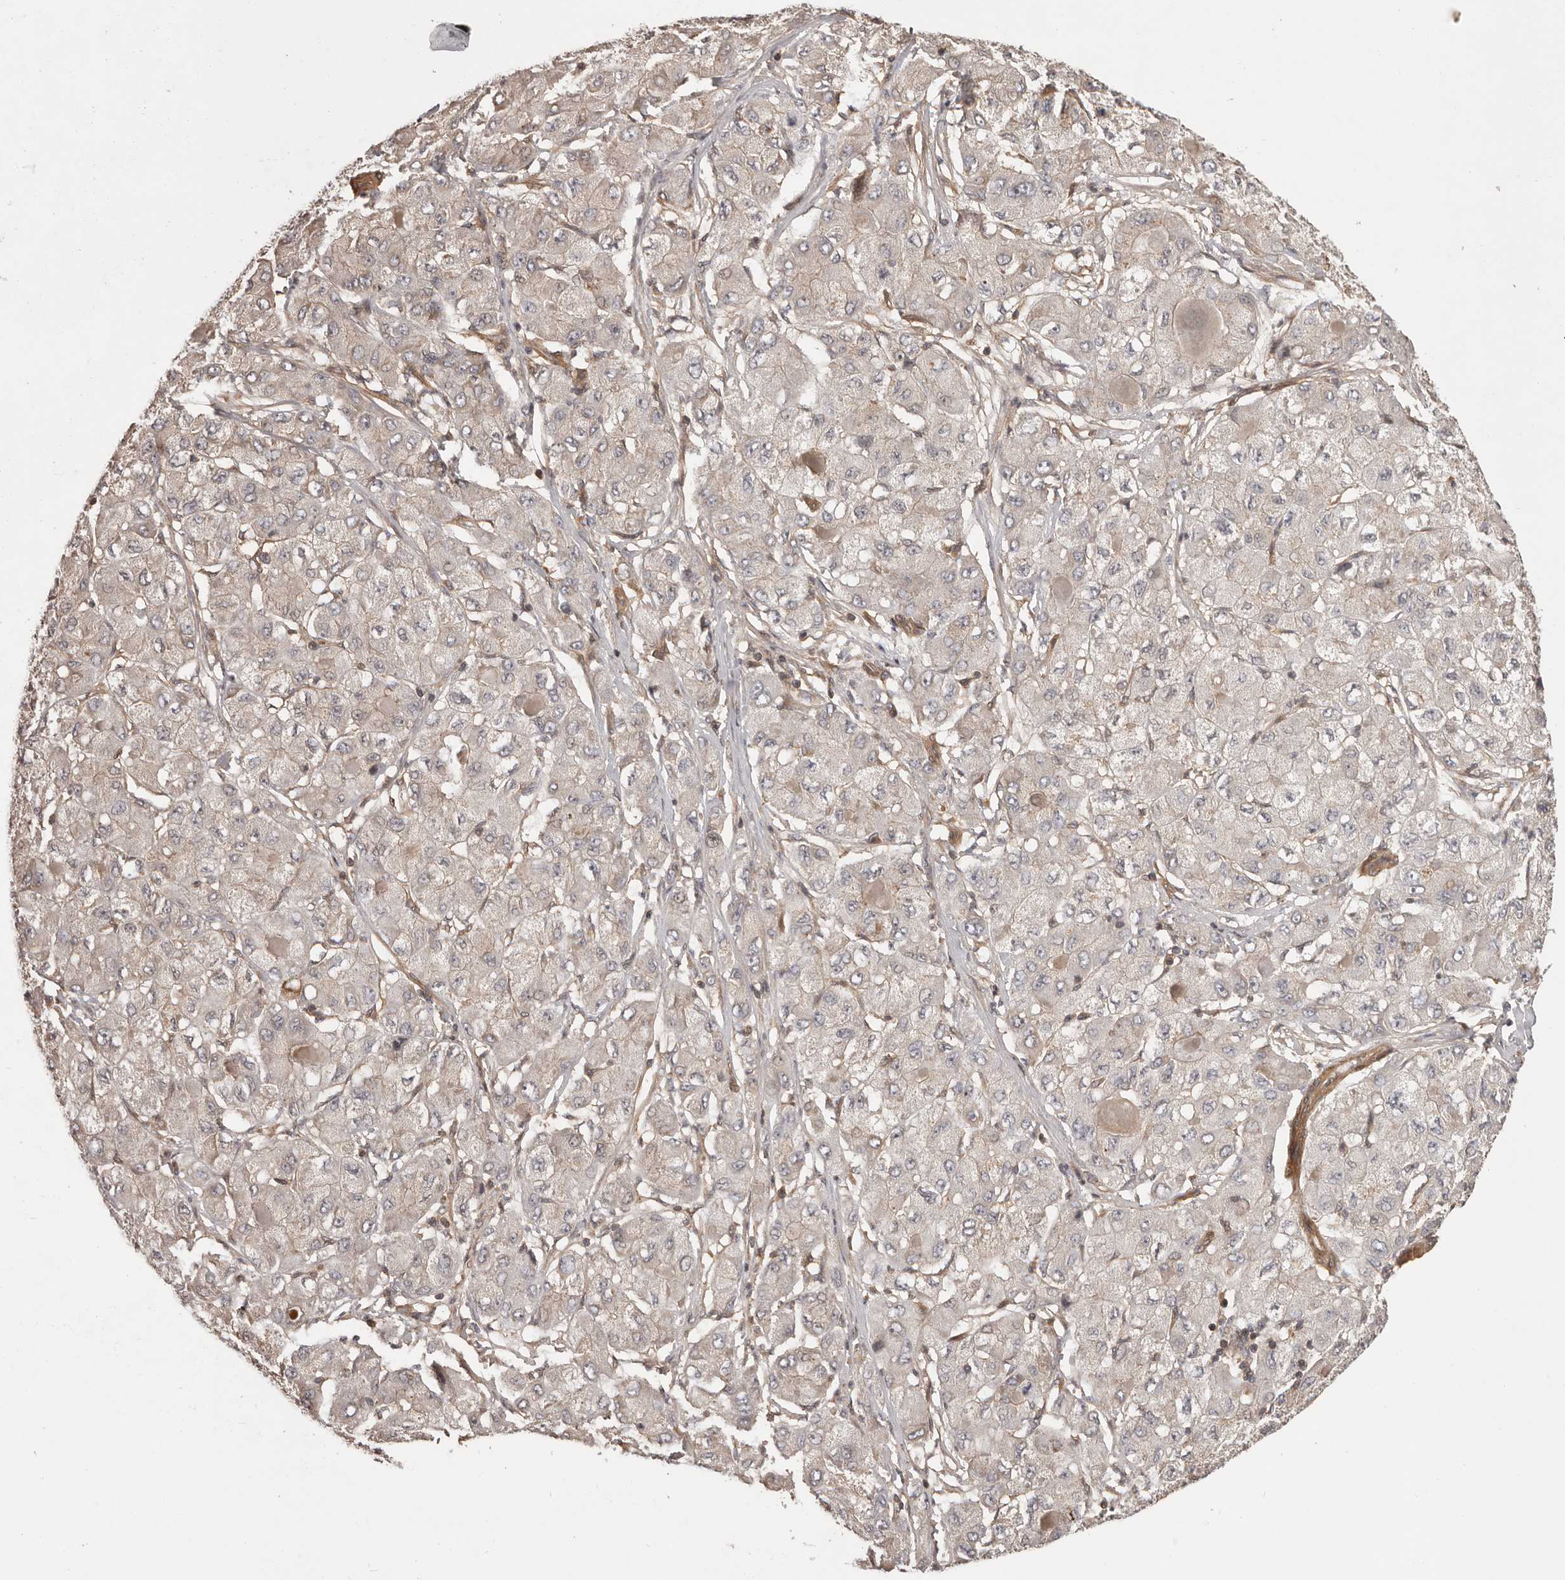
{"staining": {"intensity": "weak", "quantity": "<25%", "location": "cytoplasmic/membranous"}, "tissue": "liver cancer", "cell_type": "Tumor cells", "image_type": "cancer", "snomed": [{"axis": "morphology", "description": "Carcinoma, Hepatocellular, NOS"}, {"axis": "topography", "description": "Liver"}], "caption": "This micrograph is of liver cancer stained with immunohistochemistry (IHC) to label a protein in brown with the nuclei are counter-stained blue. There is no staining in tumor cells.", "gene": "NFKBIA", "patient": {"sex": "male", "age": 80}}